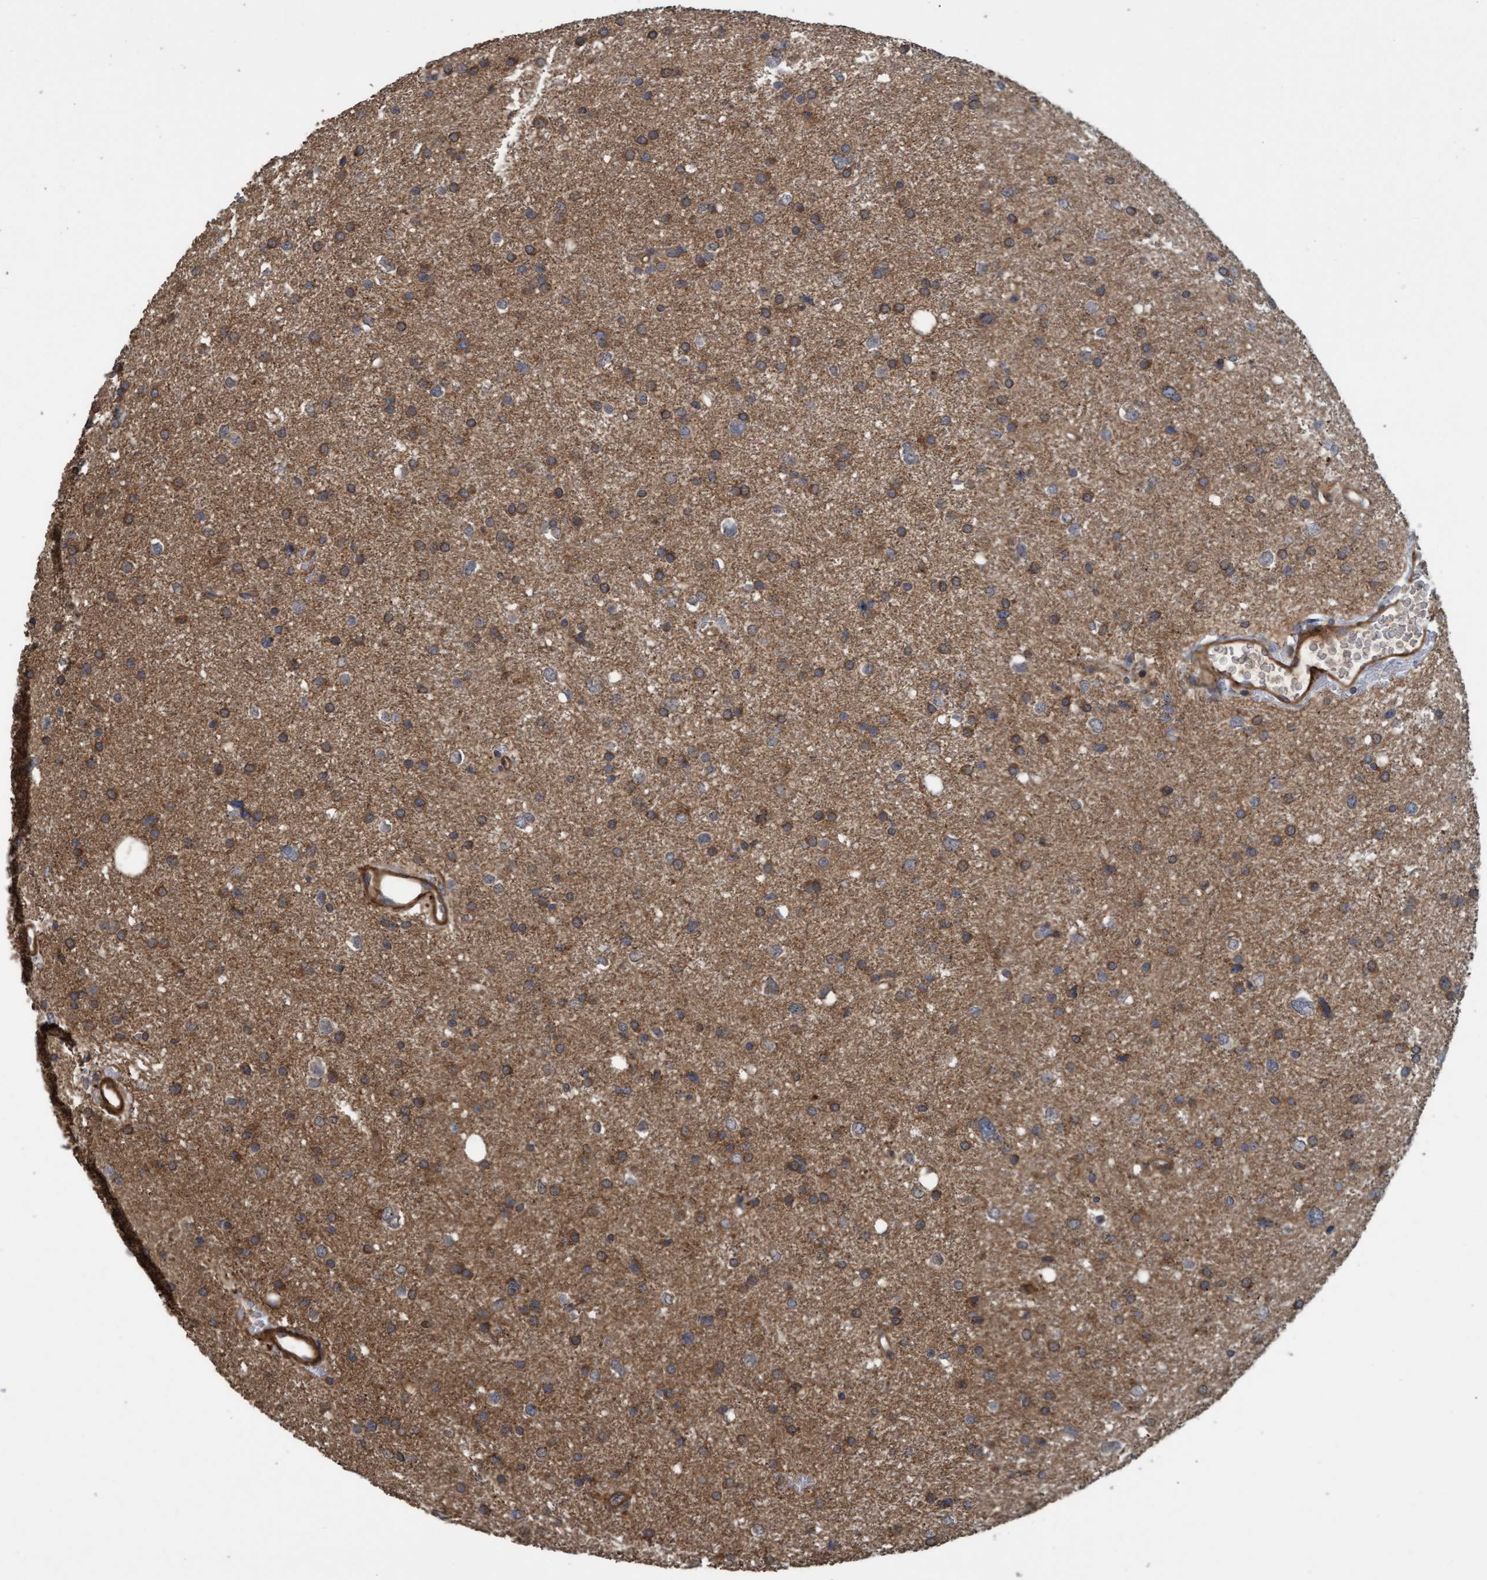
{"staining": {"intensity": "moderate", "quantity": "25%-75%", "location": "cytoplasmic/membranous"}, "tissue": "glioma", "cell_type": "Tumor cells", "image_type": "cancer", "snomed": [{"axis": "morphology", "description": "Glioma, malignant, Low grade"}, {"axis": "topography", "description": "Brain"}], "caption": "Immunohistochemistry of glioma reveals medium levels of moderate cytoplasmic/membranous expression in approximately 25%-75% of tumor cells. Using DAB (3,3'-diaminobenzidine) (brown) and hematoxylin (blue) stains, captured at high magnification using brightfield microscopy.", "gene": "GGT6", "patient": {"sex": "female", "age": 37}}